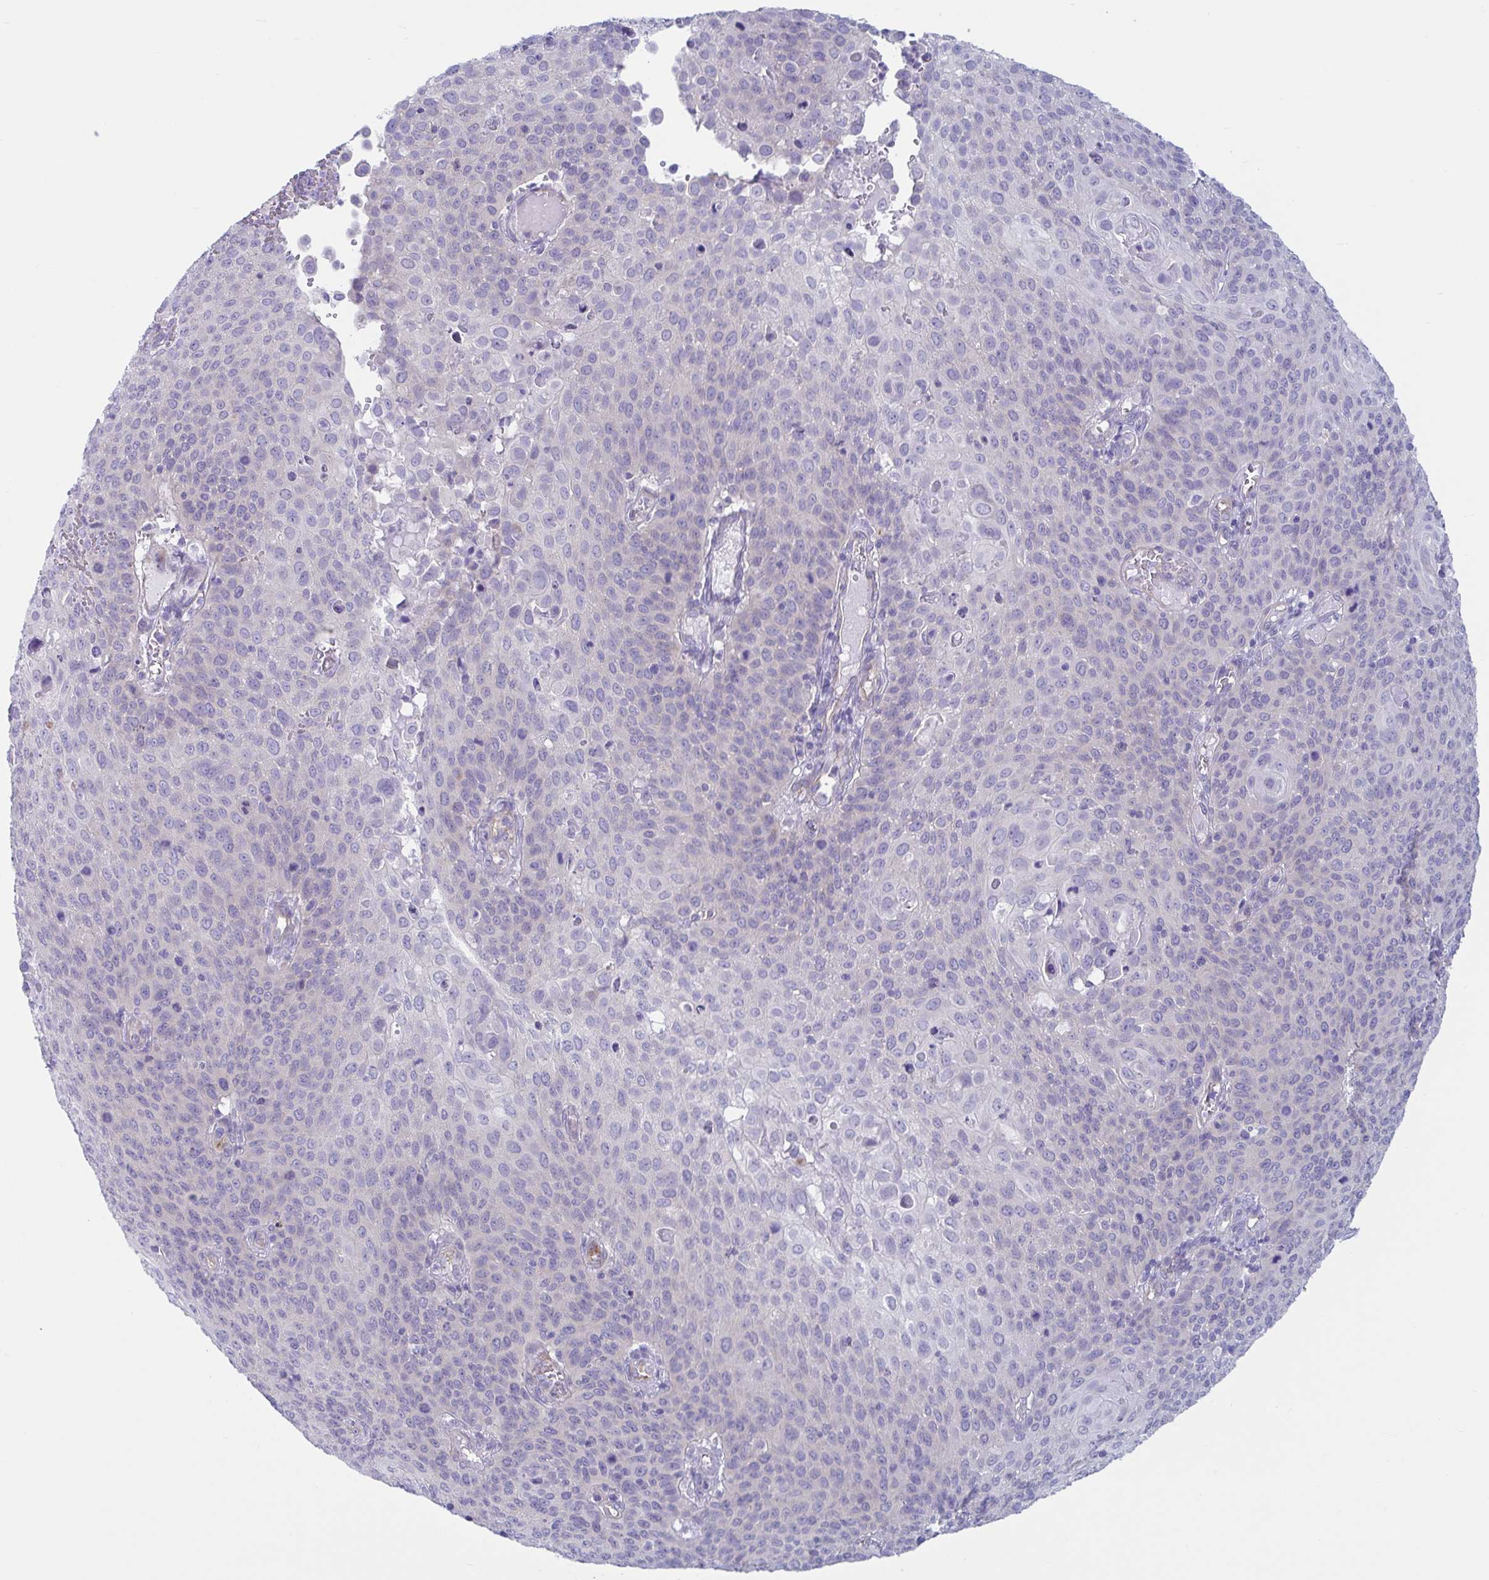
{"staining": {"intensity": "negative", "quantity": "none", "location": "none"}, "tissue": "cervical cancer", "cell_type": "Tumor cells", "image_type": "cancer", "snomed": [{"axis": "morphology", "description": "Squamous cell carcinoma, NOS"}, {"axis": "topography", "description": "Cervix"}], "caption": "Photomicrograph shows no protein expression in tumor cells of cervical cancer (squamous cell carcinoma) tissue.", "gene": "TNNI2", "patient": {"sex": "female", "age": 65}}